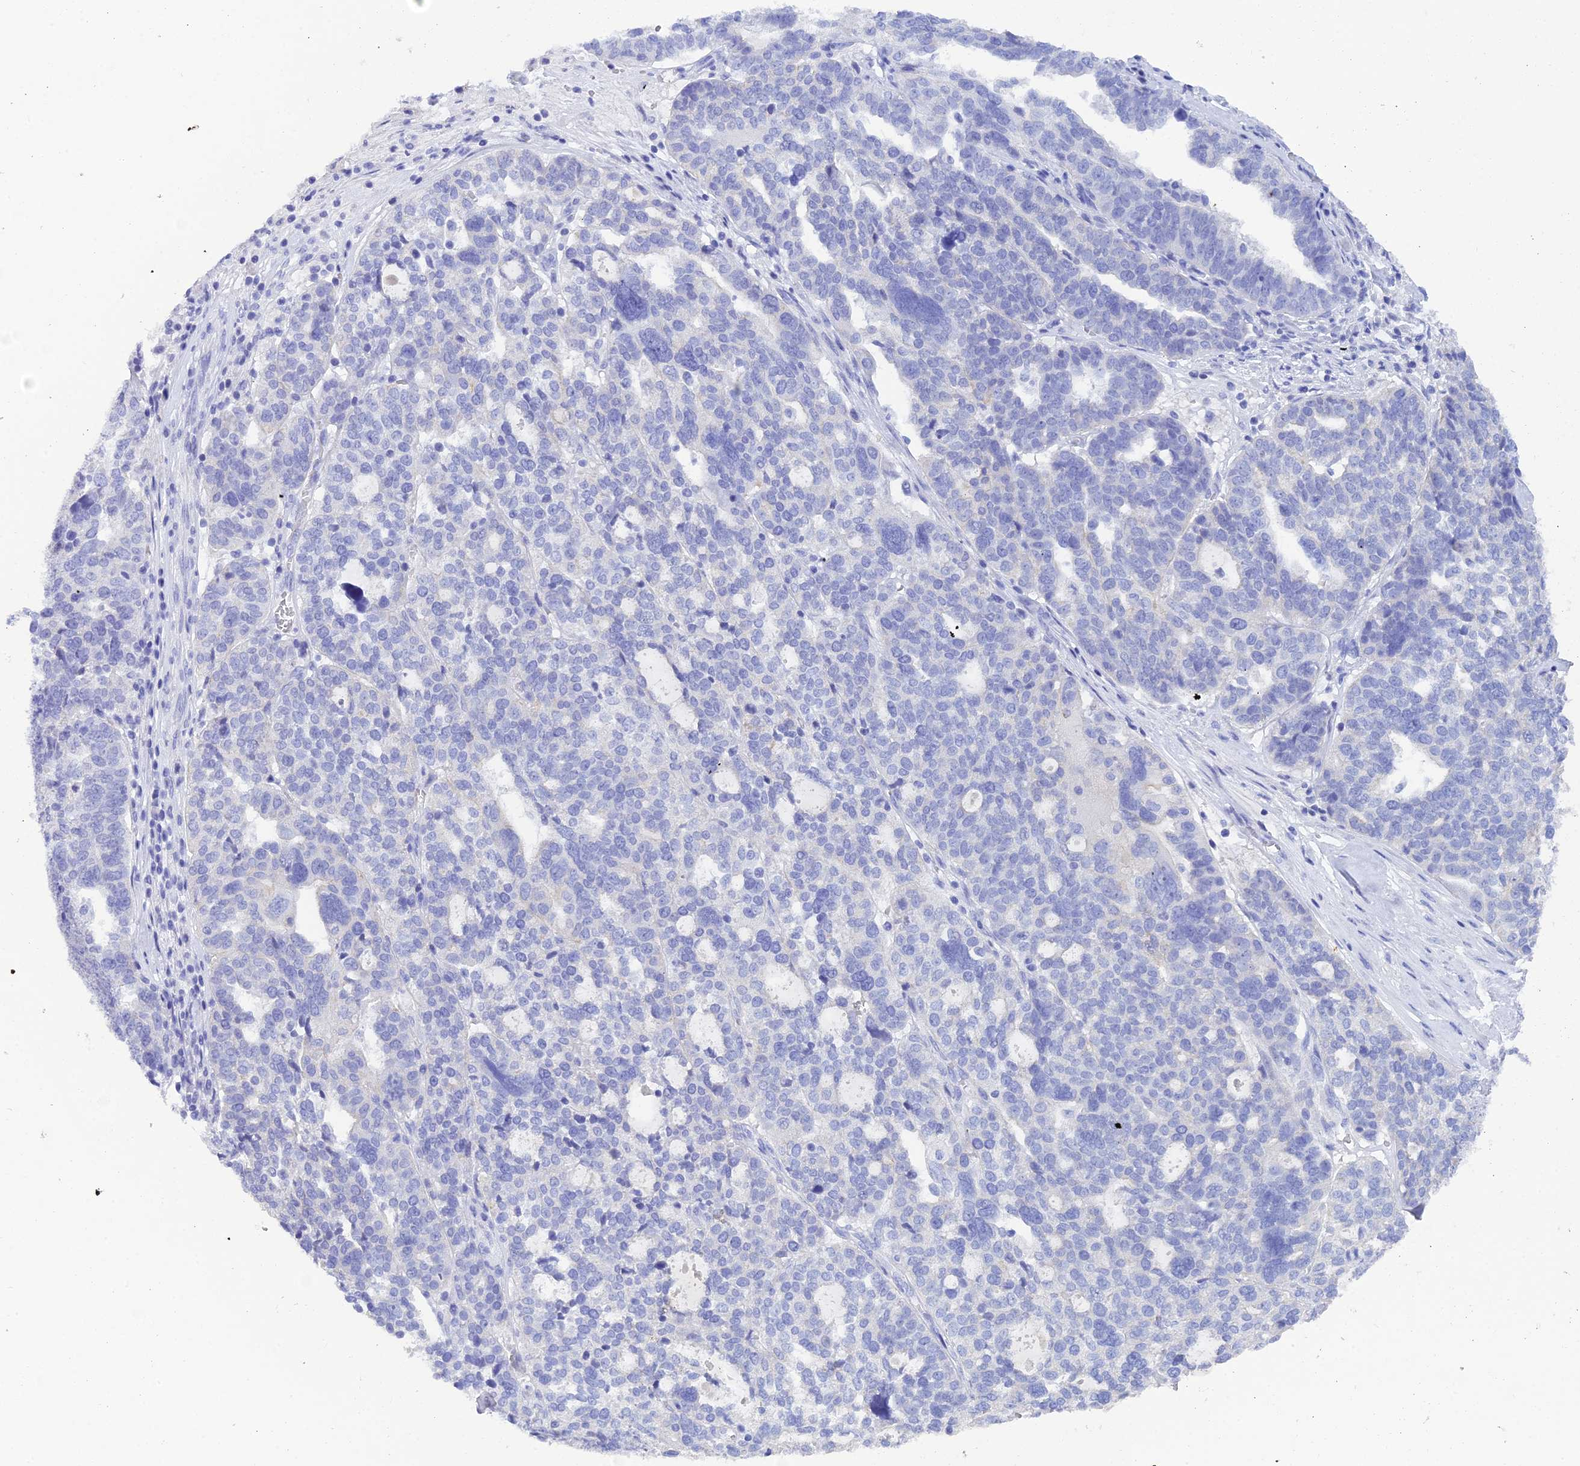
{"staining": {"intensity": "negative", "quantity": "none", "location": "none"}, "tissue": "ovarian cancer", "cell_type": "Tumor cells", "image_type": "cancer", "snomed": [{"axis": "morphology", "description": "Cystadenocarcinoma, serous, NOS"}, {"axis": "topography", "description": "Ovary"}], "caption": "Protein analysis of ovarian cancer (serous cystadenocarcinoma) shows no significant positivity in tumor cells.", "gene": "REG1A", "patient": {"sex": "female", "age": 59}}